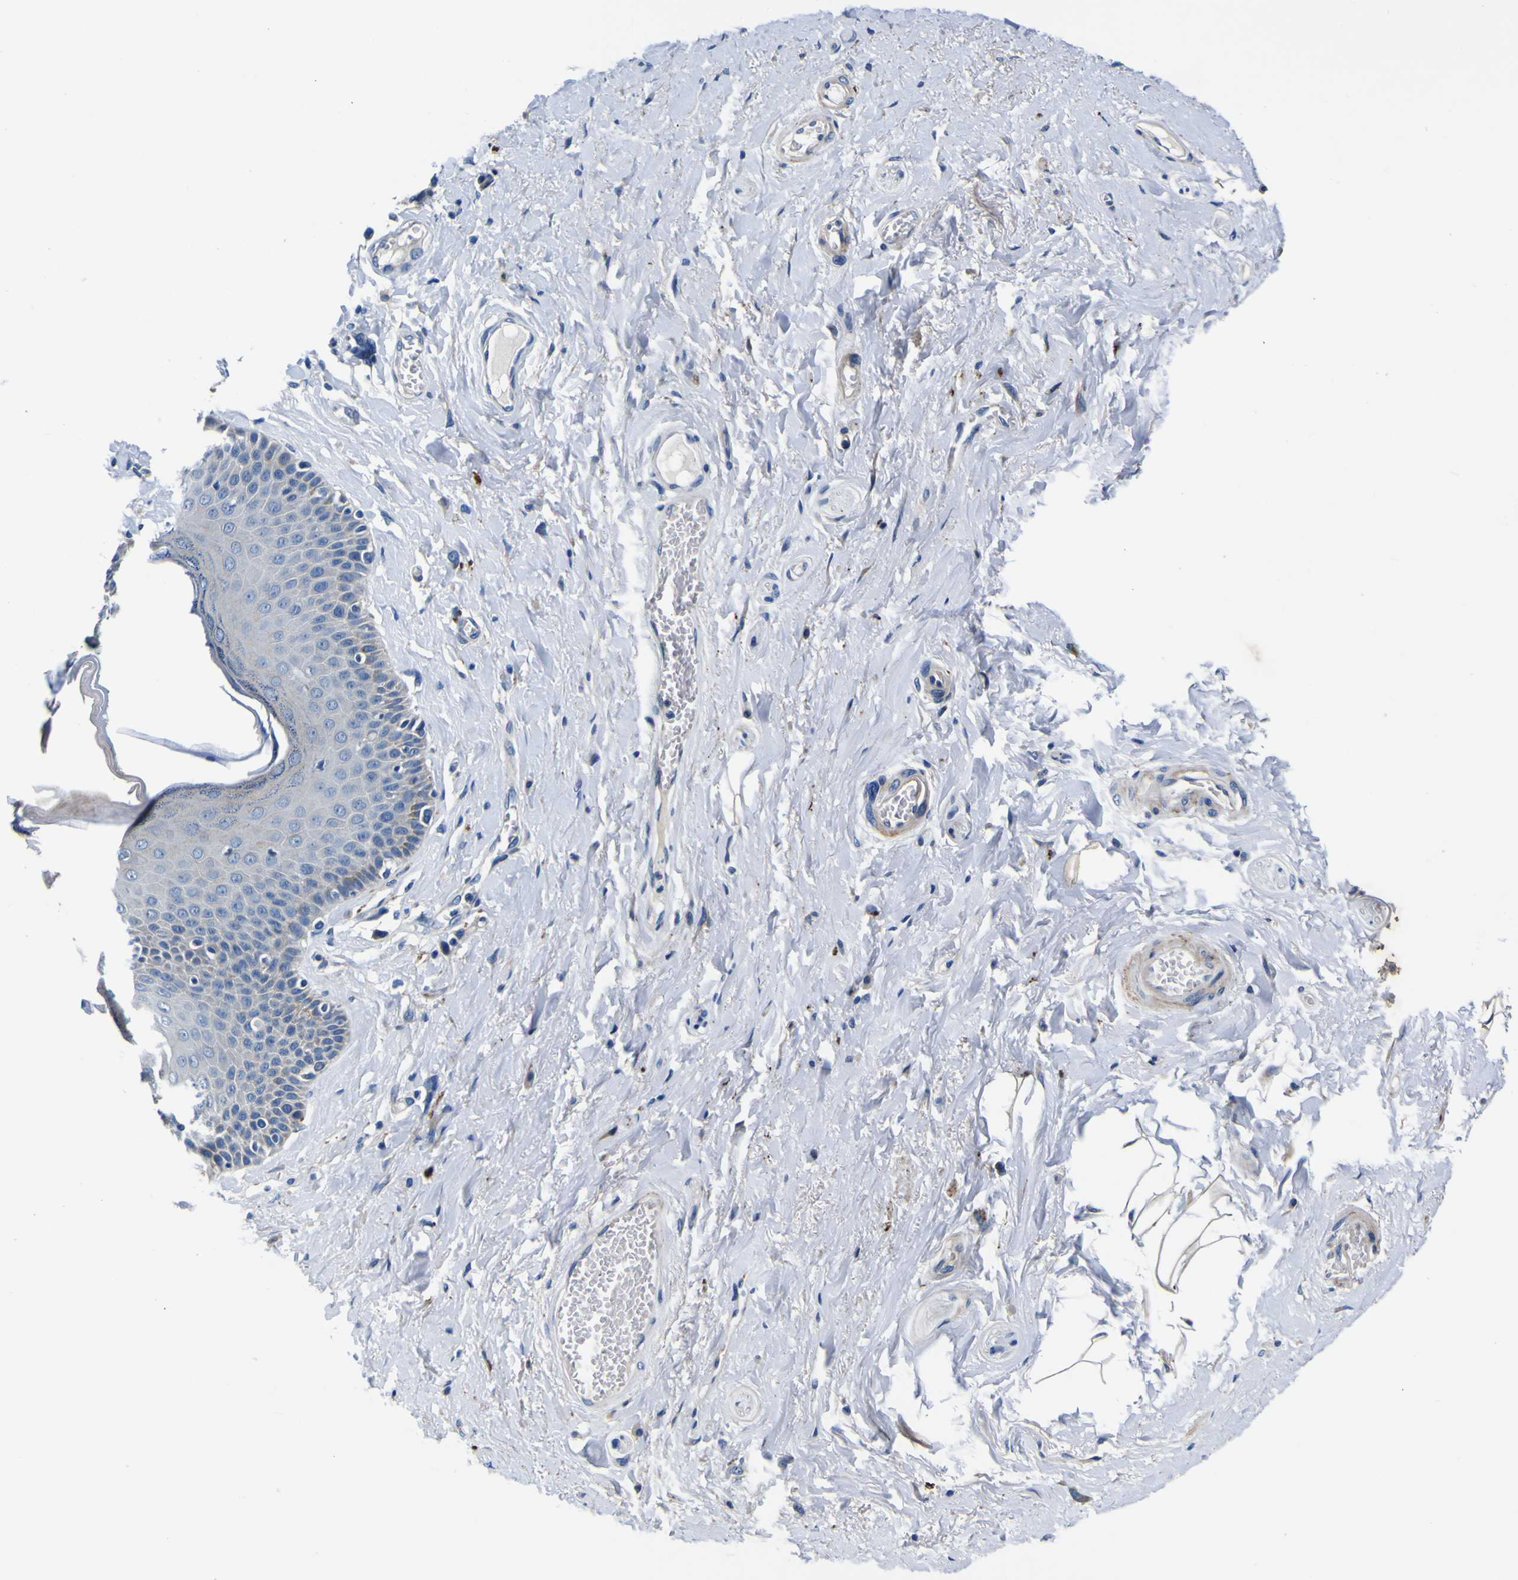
{"staining": {"intensity": "weak", "quantity": "25%-75%", "location": "cytoplasmic/membranous"}, "tissue": "skin", "cell_type": "Epidermal cells", "image_type": "normal", "snomed": [{"axis": "morphology", "description": "Normal tissue, NOS"}, {"axis": "topography", "description": "Anal"}], "caption": "Immunohistochemistry (IHC) image of normal skin: human skin stained using immunohistochemistry (IHC) exhibits low levels of weak protein expression localized specifically in the cytoplasmic/membranous of epidermal cells, appearing as a cytoplasmic/membranous brown color.", "gene": "AGAP3", "patient": {"sex": "male", "age": 69}}